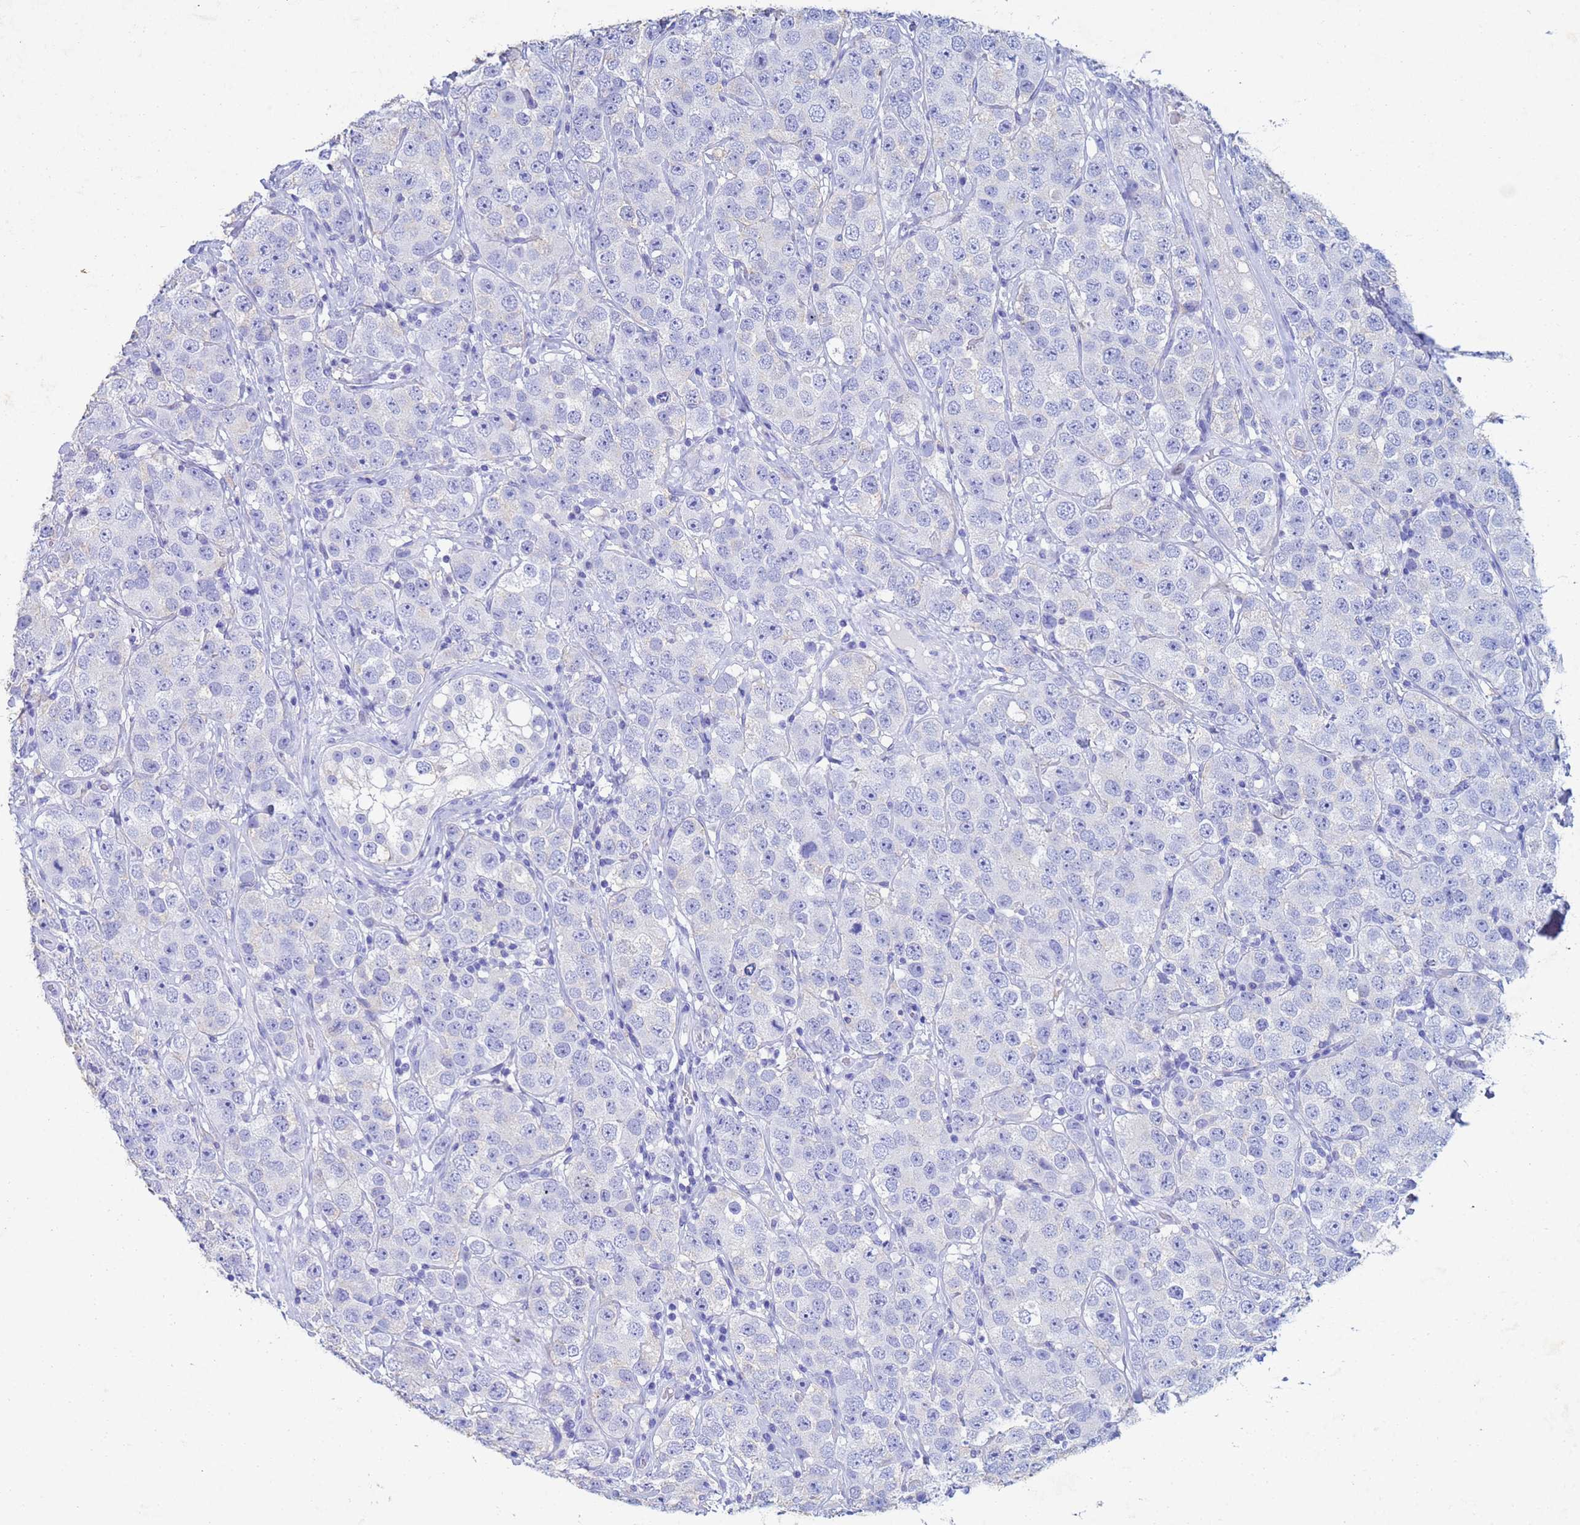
{"staining": {"intensity": "negative", "quantity": "none", "location": "none"}, "tissue": "testis cancer", "cell_type": "Tumor cells", "image_type": "cancer", "snomed": [{"axis": "morphology", "description": "Seminoma, NOS"}, {"axis": "topography", "description": "Testis"}], "caption": "Testis cancer was stained to show a protein in brown. There is no significant positivity in tumor cells.", "gene": "CSTB", "patient": {"sex": "male", "age": 28}}